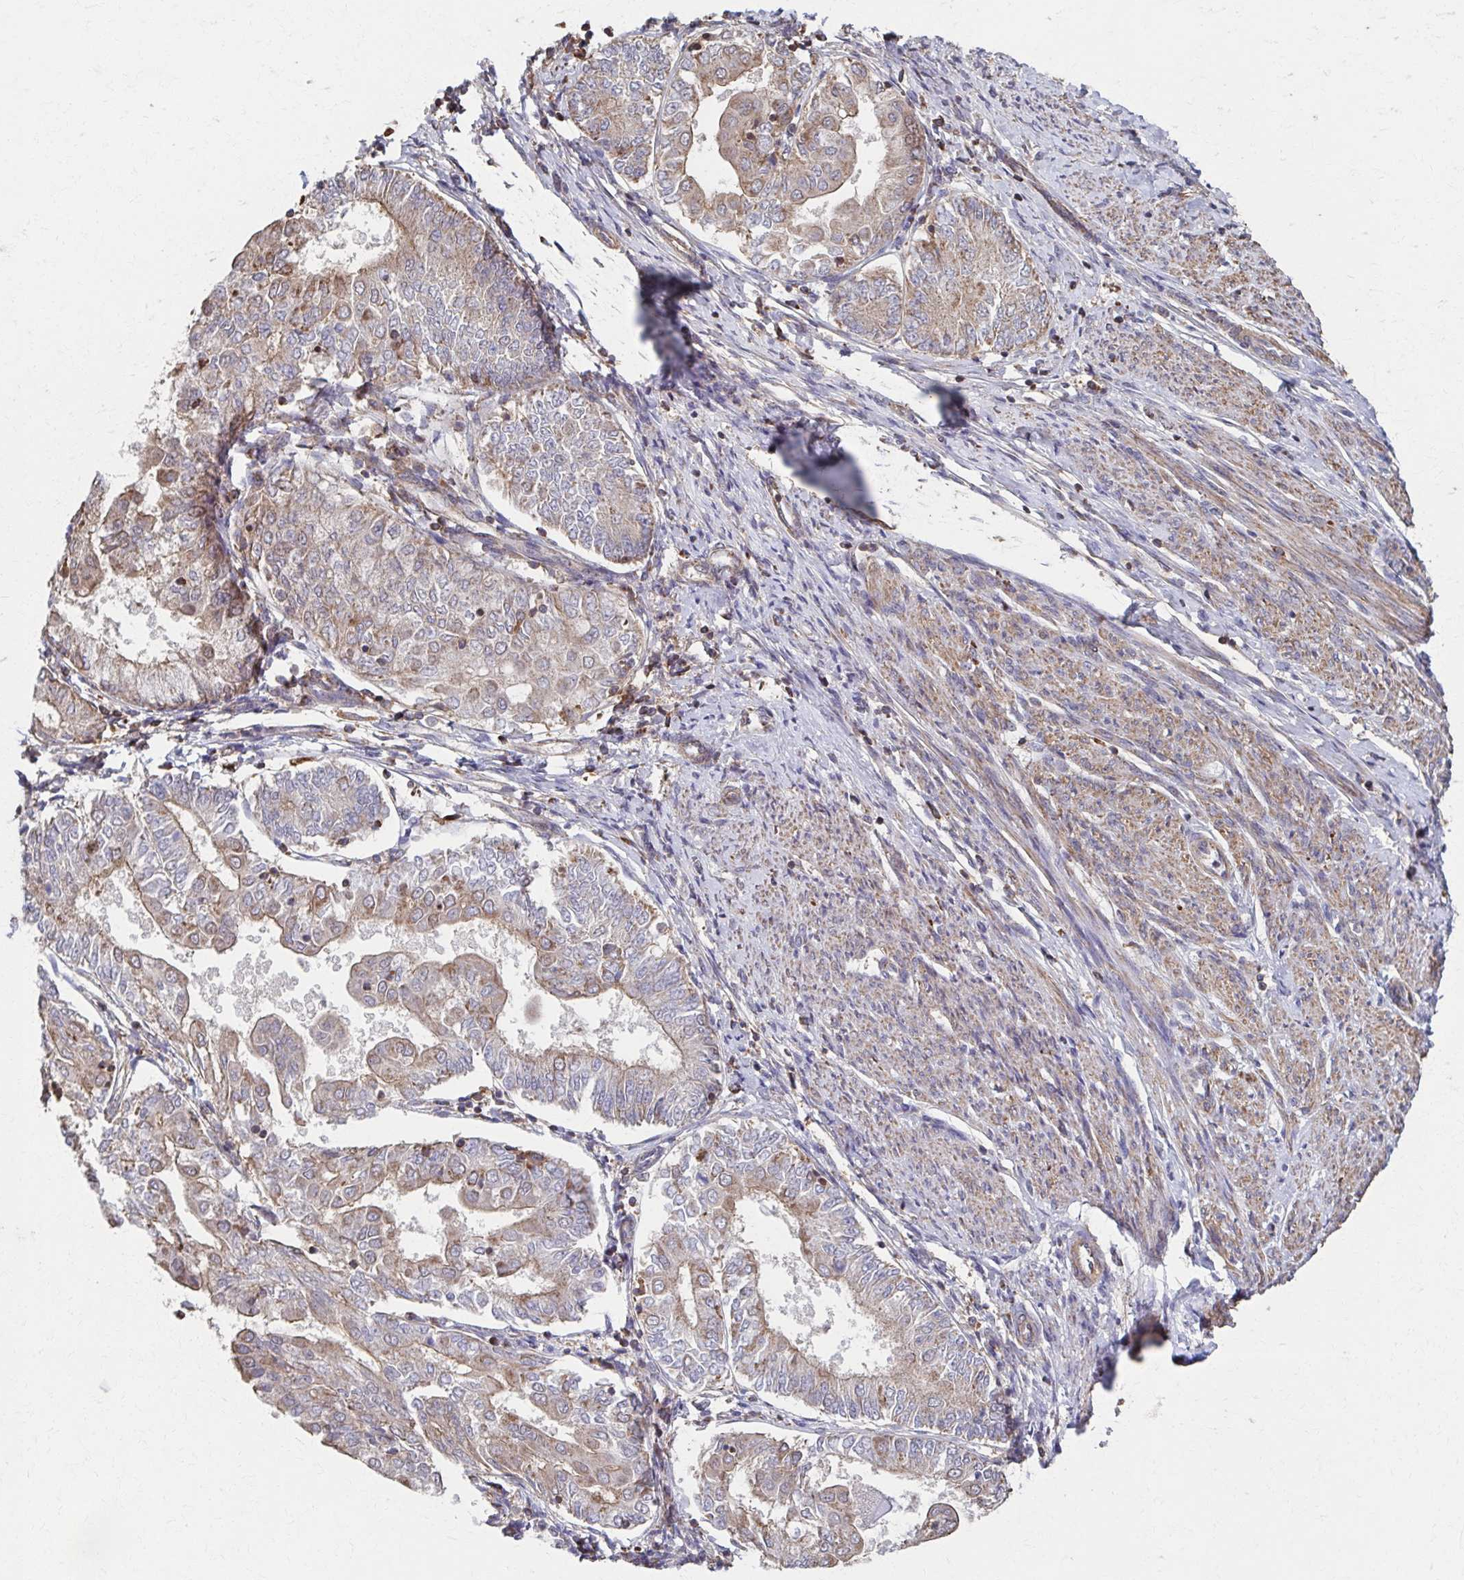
{"staining": {"intensity": "weak", "quantity": "25%-75%", "location": "cytoplasmic/membranous"}, "tissue": "endometrial cancer", "cell_type": "Tumor cells", "image_type": "cancer", "snomed": [{"axis": "morphology", "description": "Adenocarcinoma, NOS"}, {"axis": "topography", "description": "Endometrium"}], "caption": "This is a micrograph of IHC staining of endometrial cancer (adenocarcinoma), which shows weak staining in the cytoplasmic/membranous of tumor cells.", "gene": "KLHL34", "patient": {"sex": "female", "age": 68}}